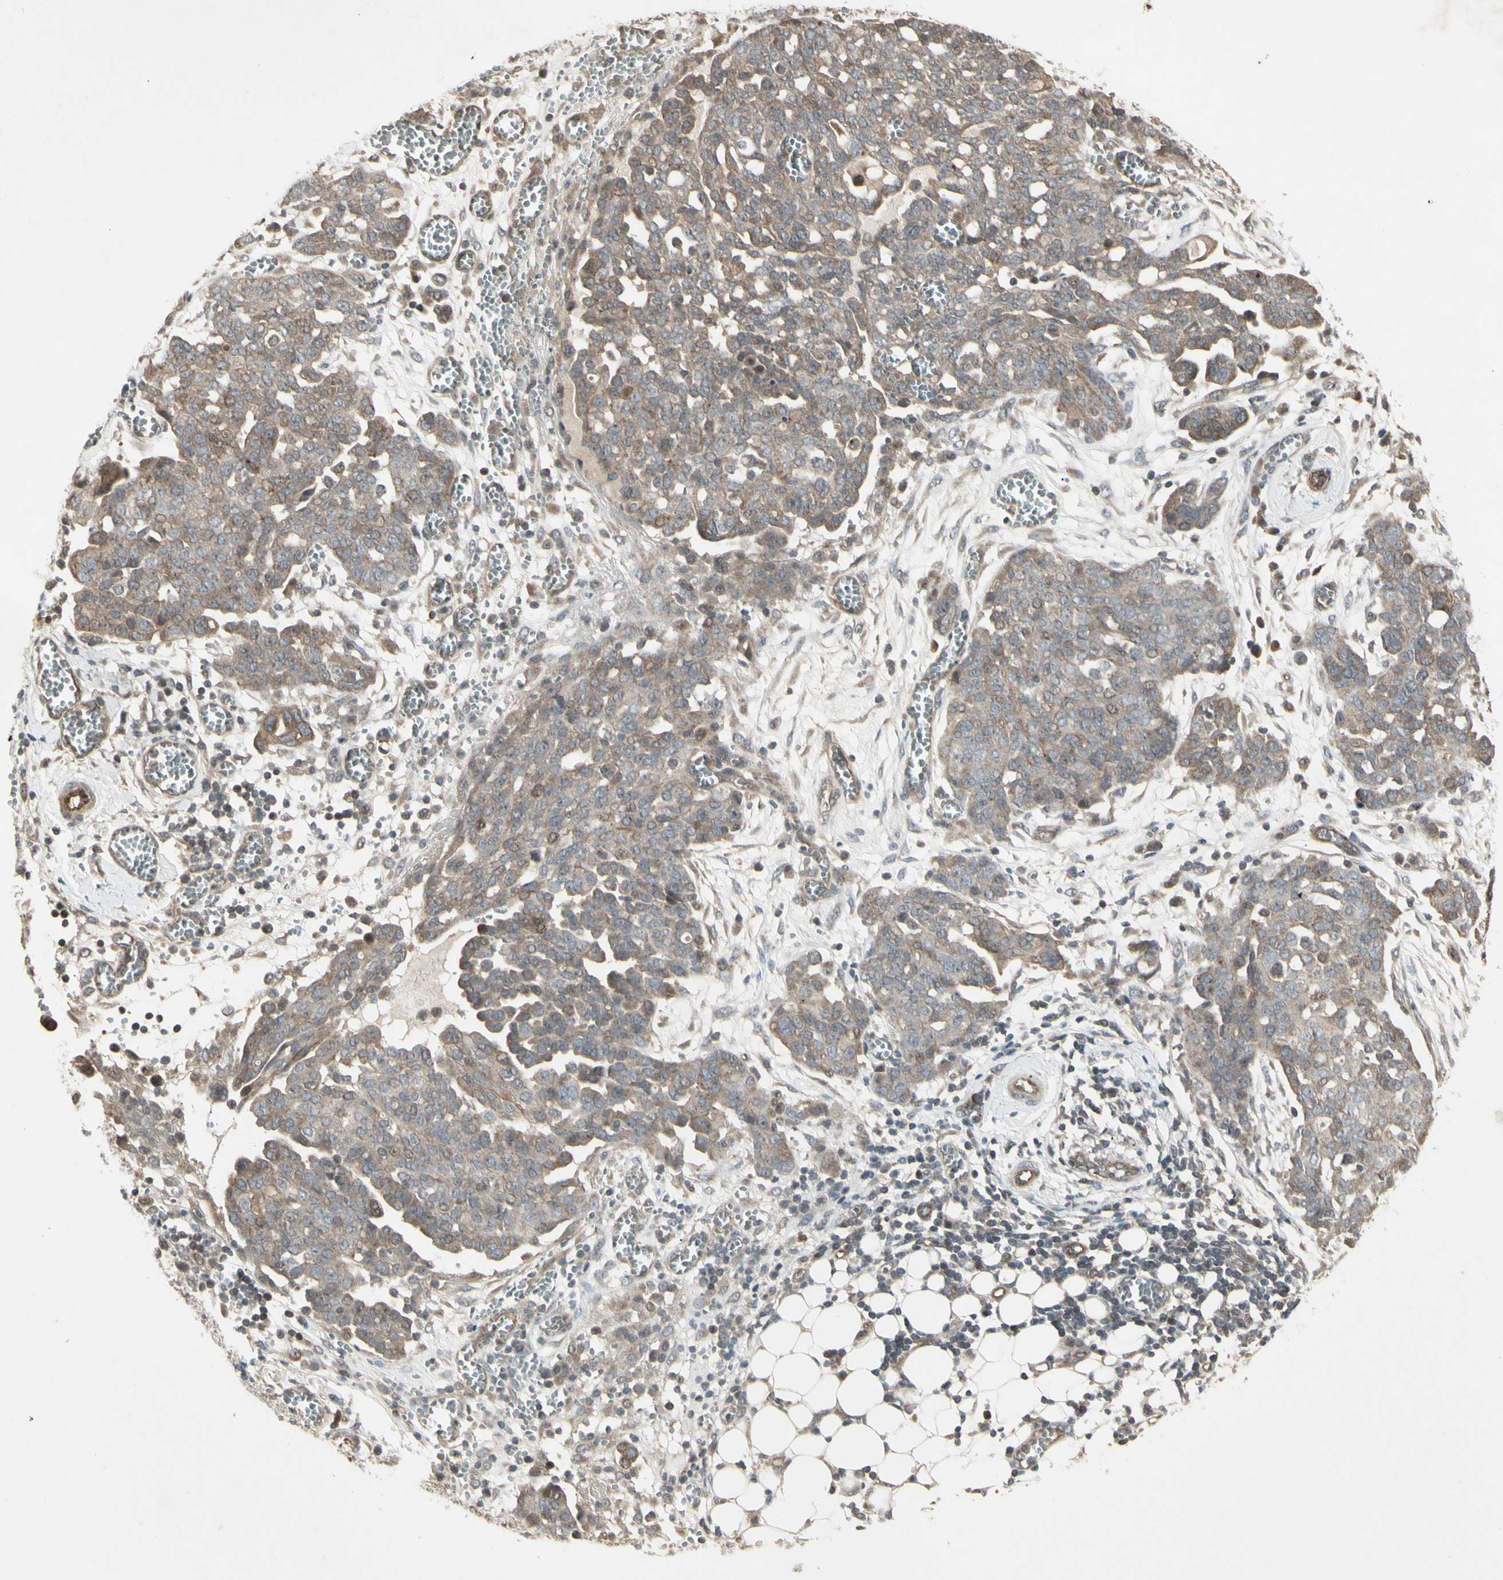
{"staining": {"intensity": "weak", "quantity": ">75%", "location": "cytoplasmic/membranous"}, "tissue": "ovarian cancer", "cell_type": "Tumor cells", "image_type": "cancer", "snomed": [{"axis": "morphology", "description": "Cystadenocarcinoma, serous, NOS"}, {"axis": "topography", "description": "Soft tissue"}, {"axis": "topography", "description": "Ovary"}], "caption": "Weak cytoplasmic/membranous positivity is seen in about >75% of tumor cells in serous cystadenocarcinoma (ovarian).", "gene": "JAG1", "patient": {"sex": "female", "age": 57}}